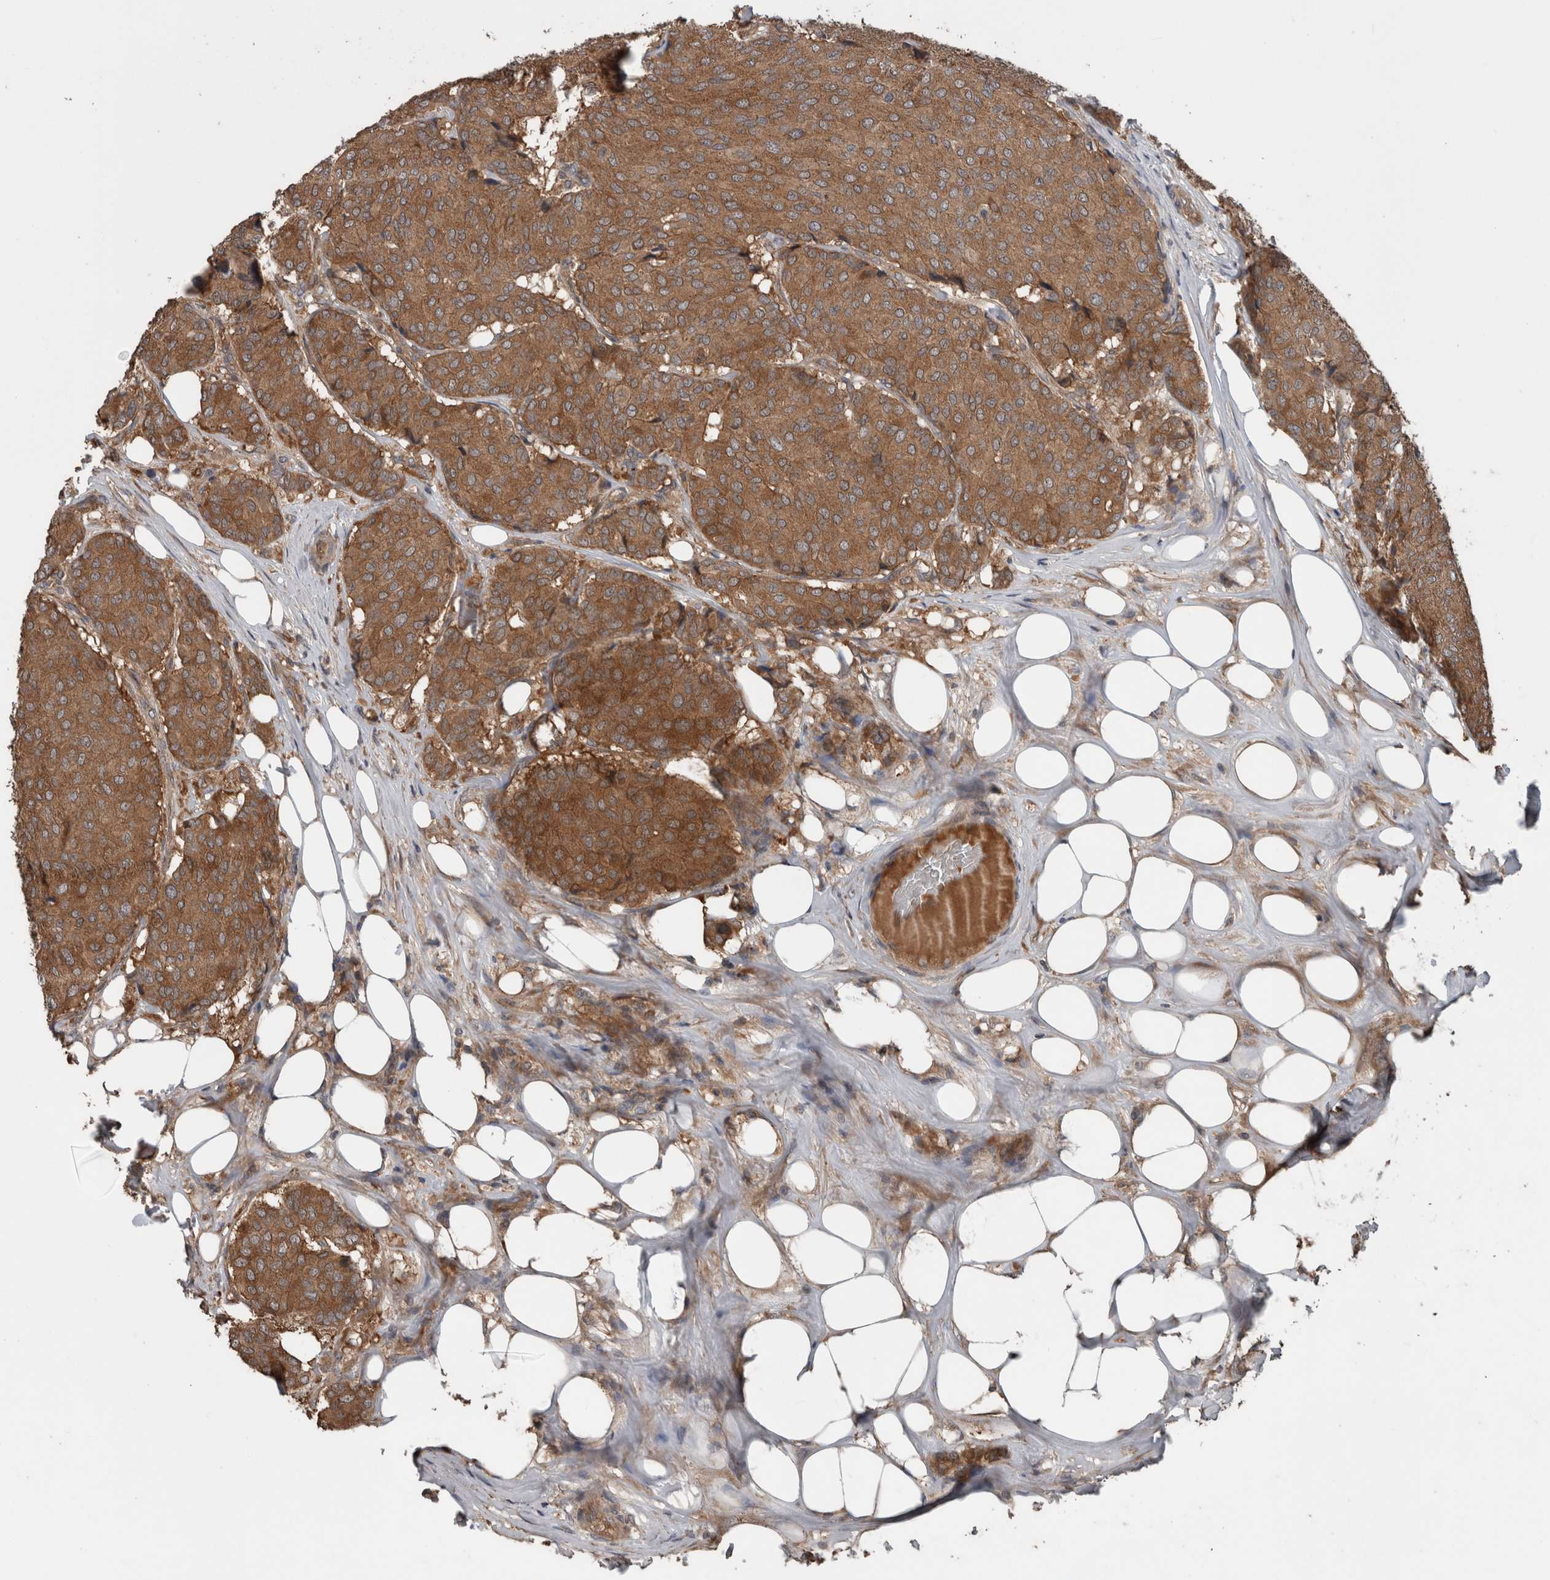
{"staining": {"intensity": "moderate", "quantity": ">75%", "location": "cytoplasmic/membranous"}, "tissue": "breast cancer", "cell_type": "Tumor cells", "image_type": "cancer", "snomed": [{"axis": "morphology", "description": "Duct carcinoma"}, {"axis": "topography", "description": "Breast"}], "caption": "Tumor cells show moderate cytoplasmic/membranous staining in approximately >75% of cells in breast cancer (intraductal carcinoma). (Brightfield microscopy of DAB IHC at high magnification).", "gene": "RIOK3", "patient": {"sex": "female", "age": 75}}